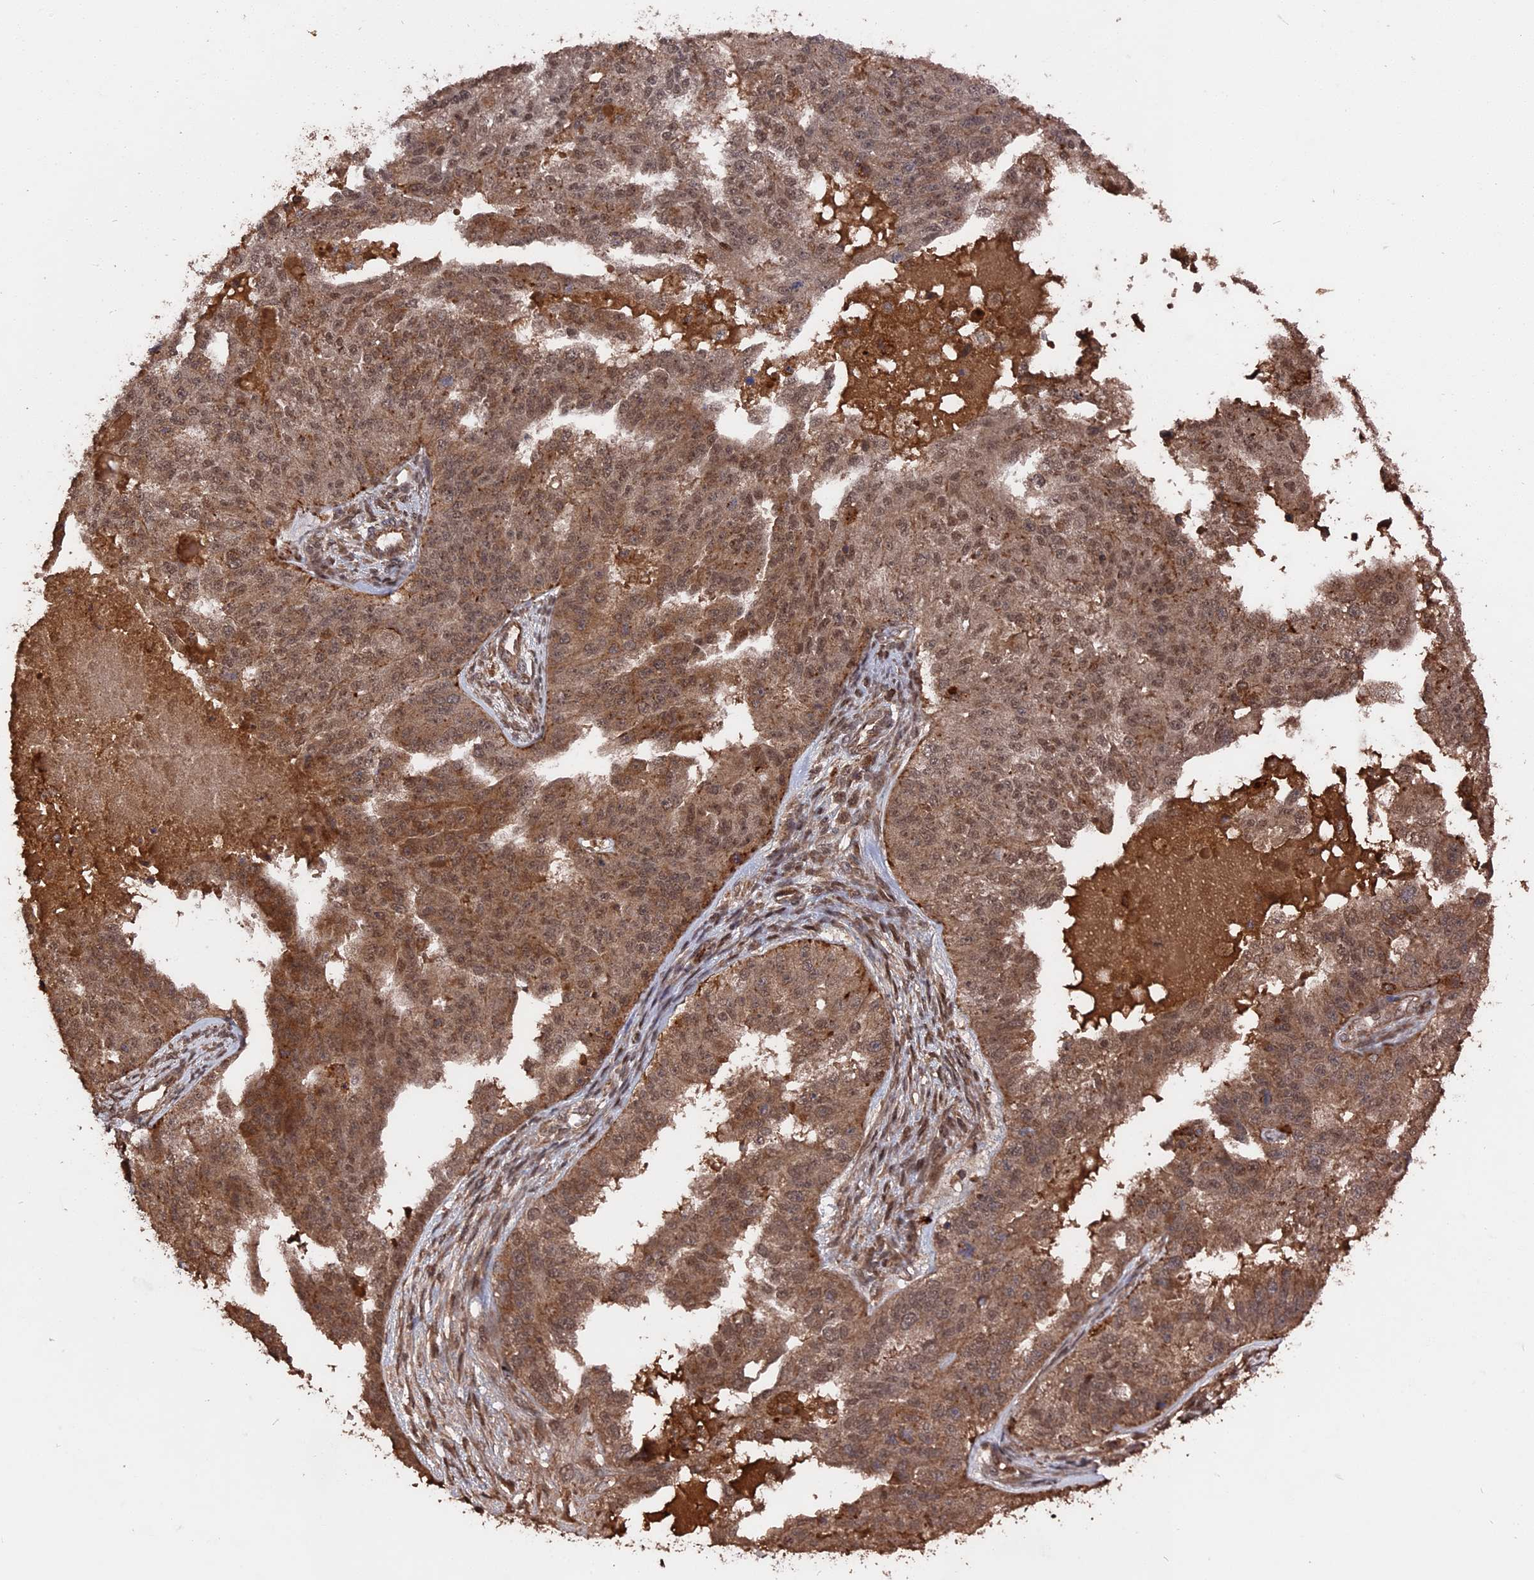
{"staining": {"intensity": "moderate", "quantity": ">75%", "location": "cytoplasmic/membranous,nuclear"}, "tissue": "ovarian cancer", "cell_type": "Tumor cells", "image_type": "cancer", "snomed": [{"axis": "morphology", "description": "Cystadenocarcinoma, serous, NOS"}, {"axis": "topography", "description": "Ovary"}], "caption": "Protein expression analysis of human serous cystadenocarcinoma (ovarian) reveals moderate cytoplasmic/membranous and nuclear staining in approximately >75% of tumor cells. The staining was performed using DAB (3,3'-diaminobenzidine), with brown indicating positive protein expression. Nuclei are stained blue with hematoxylin.", "gene": "TELO2", "patient": {"sex": "female", "age": 58}}